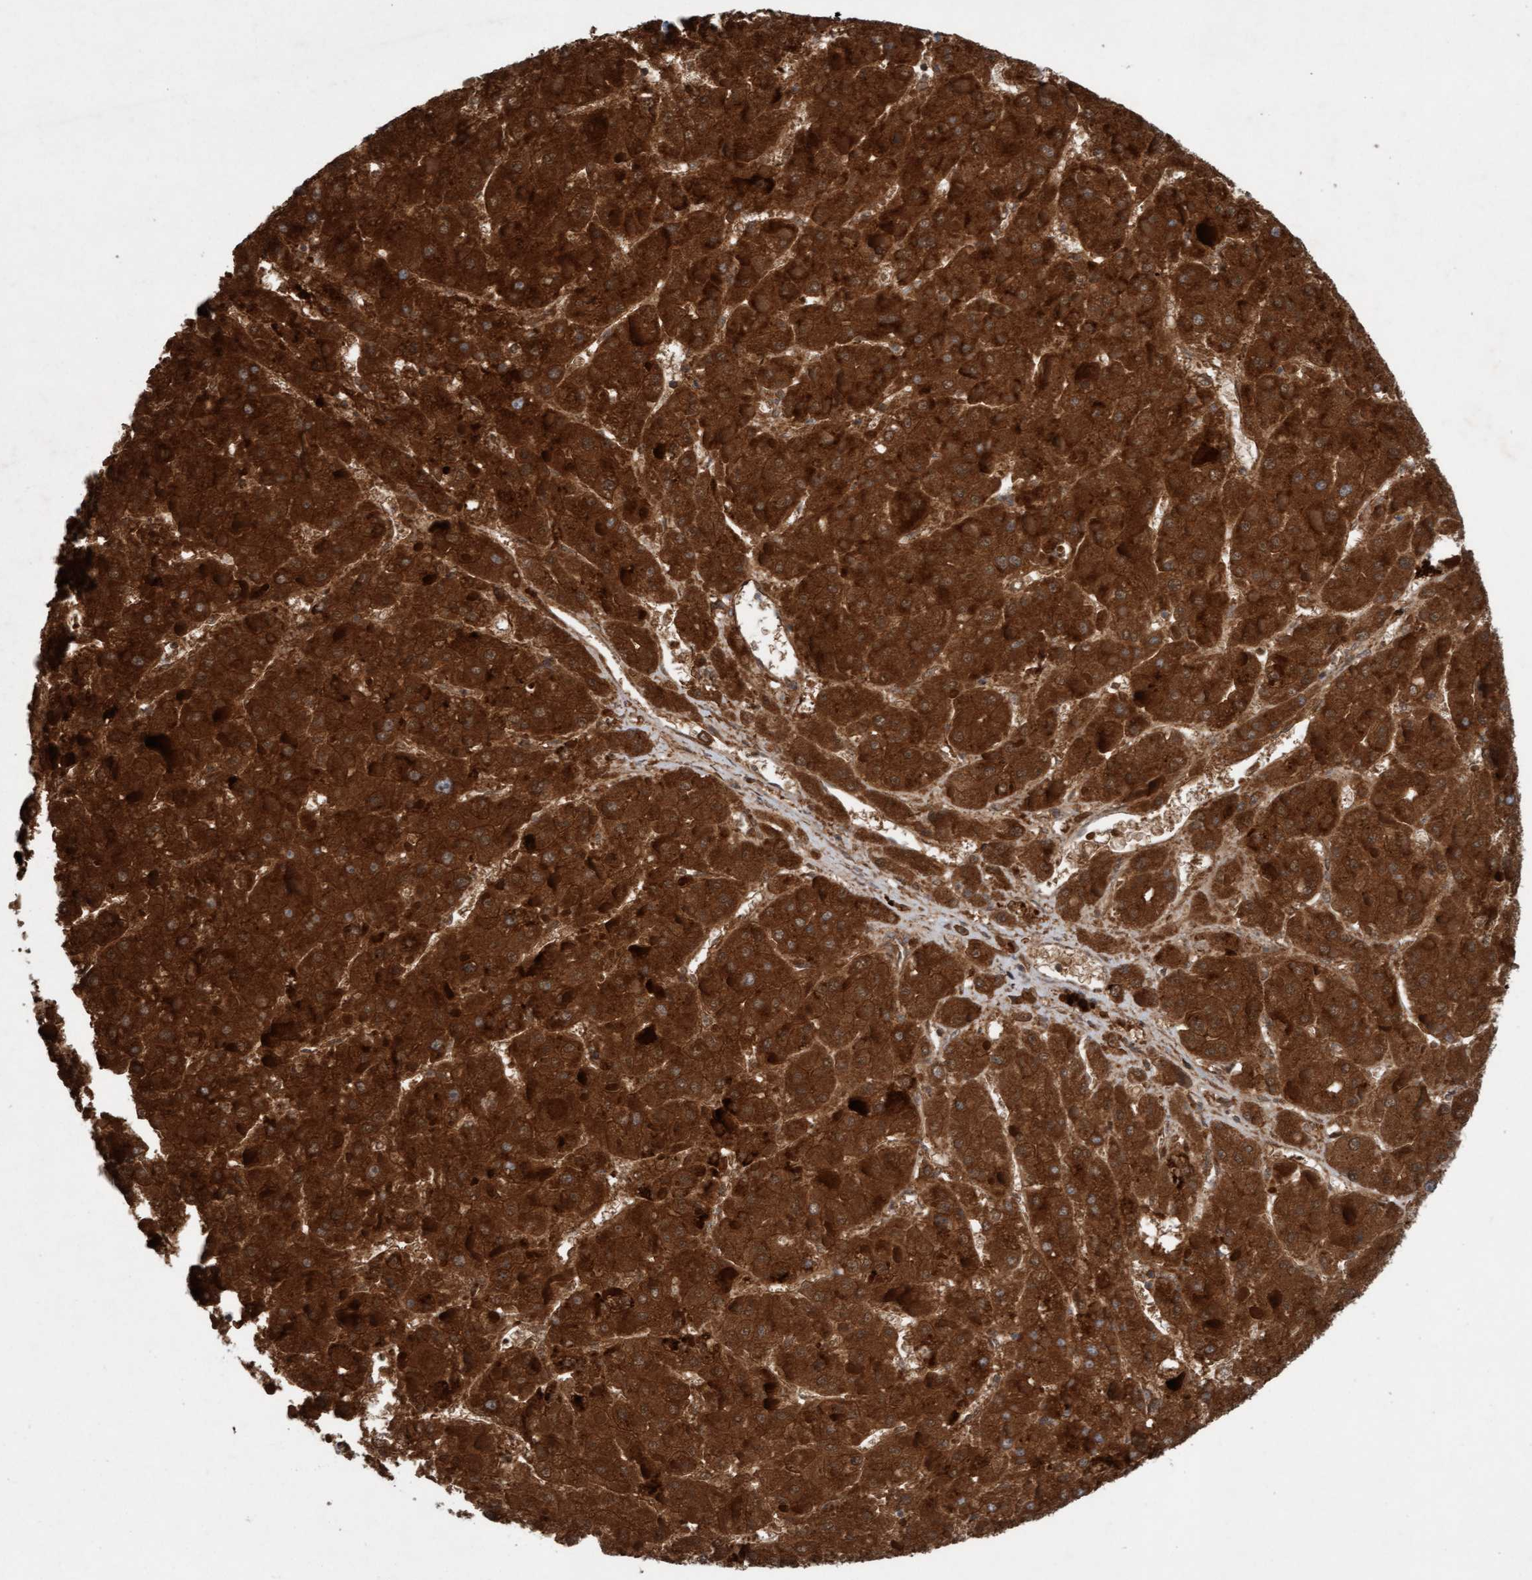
{"staining": {"intensity": "strong", "quantity": ">75%", "location": "cytoplasmic/membranous"}, "tissue": "liver cancer", "cell_type": "Tumor cells", "image_type": "cancer", "snomed": [{"axis": "morphology", "description": "Carcinoma, Hepatocellular, NOS"}, {"axis": "topography", "description": "Liver"}], "caption": "An IHC image of tumor tissue is shown. Protein staining in brown labels strong cytoplasmic/membranous positivity in liver hepatocellular carcinoma within tumor cells.", "gene": "ERAL1", "patient": {"sex": "female", "age": 73}}